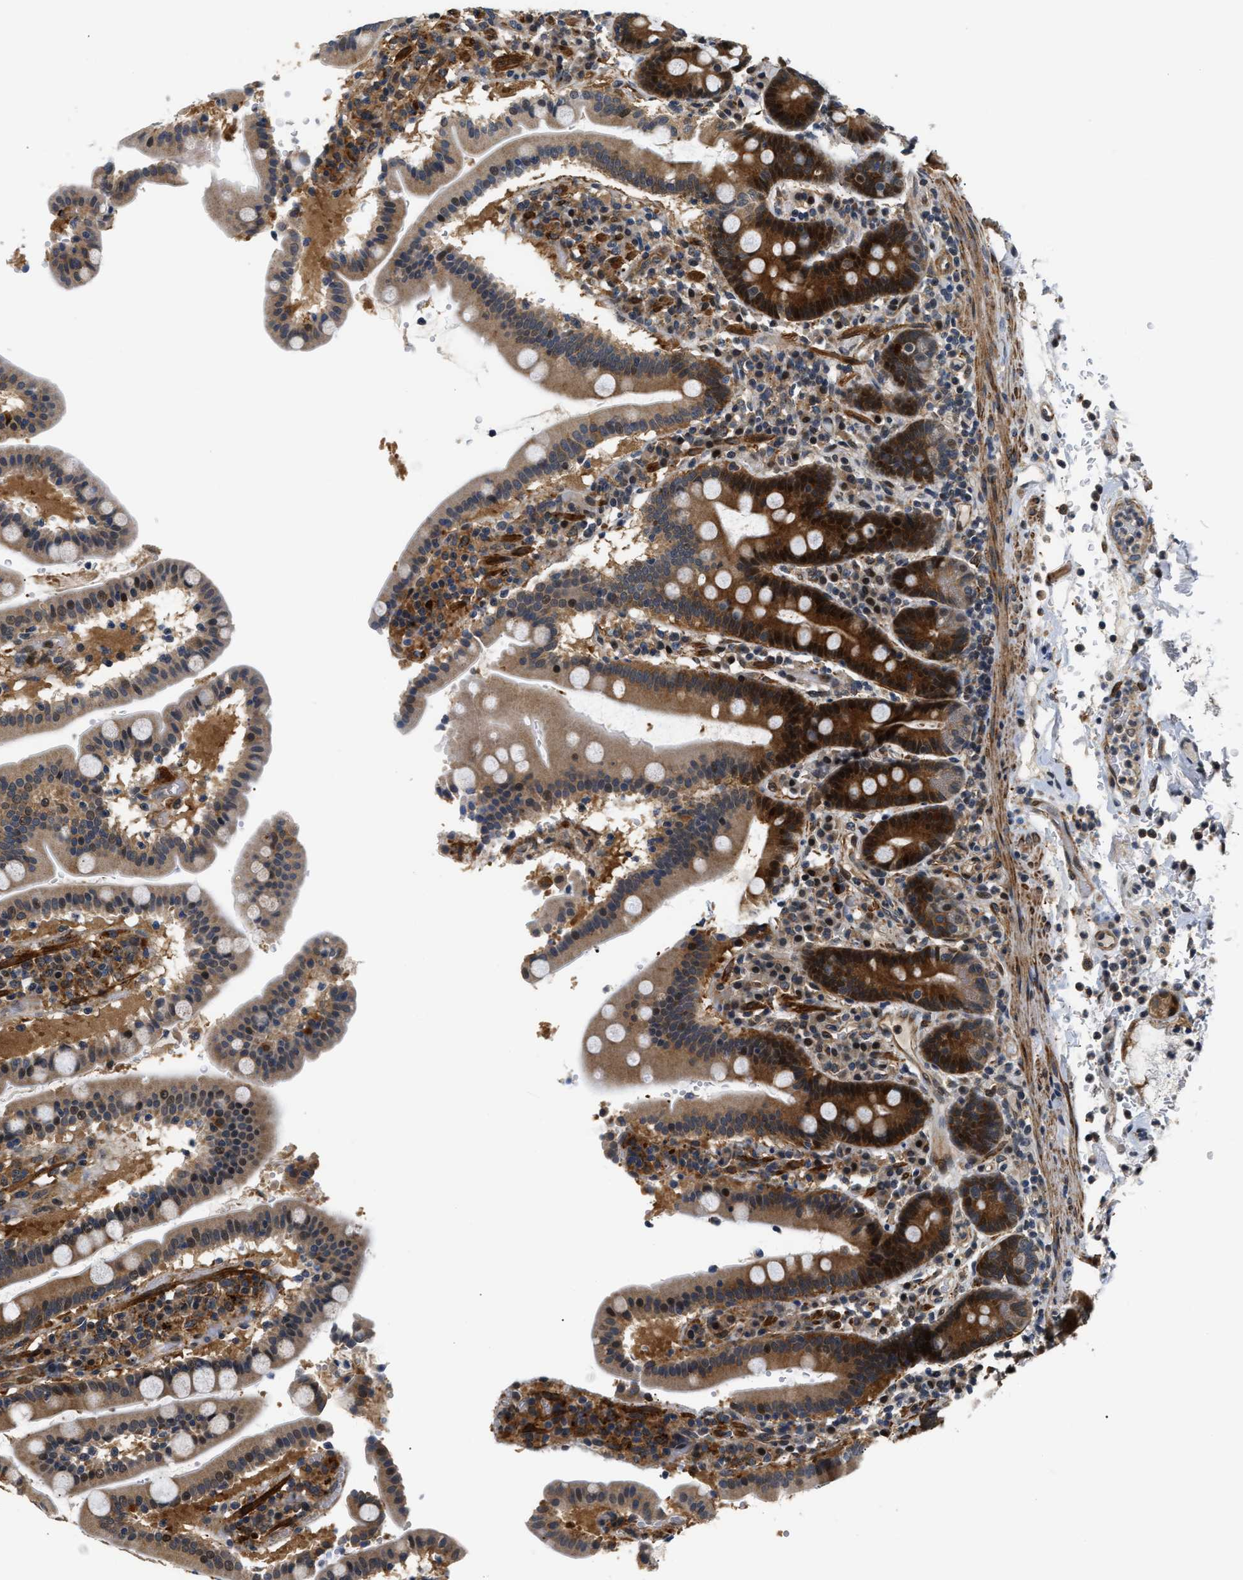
{"staining": {"intensity": "moderate", "quantity": ">75%", "location": "cytoplasmic/membranous,nuclear"}, "tissue": "duodenum", "cell_type": "Glandular cells", "image_type": "normal", "snomed": [{"axis": "morphology", "description": "Normal tissue, NOS"}, {"axis": "topography", "description": "Small intestine, NOS"}], "caption": "Brown immunohistochemical staining in benign human duodenum shows moderate cytoplasmic/membranous,nuclear staining in about >75% of glandular cells.", "gene": "LARP6", "patient": {"sex": "female", "age": 71}}